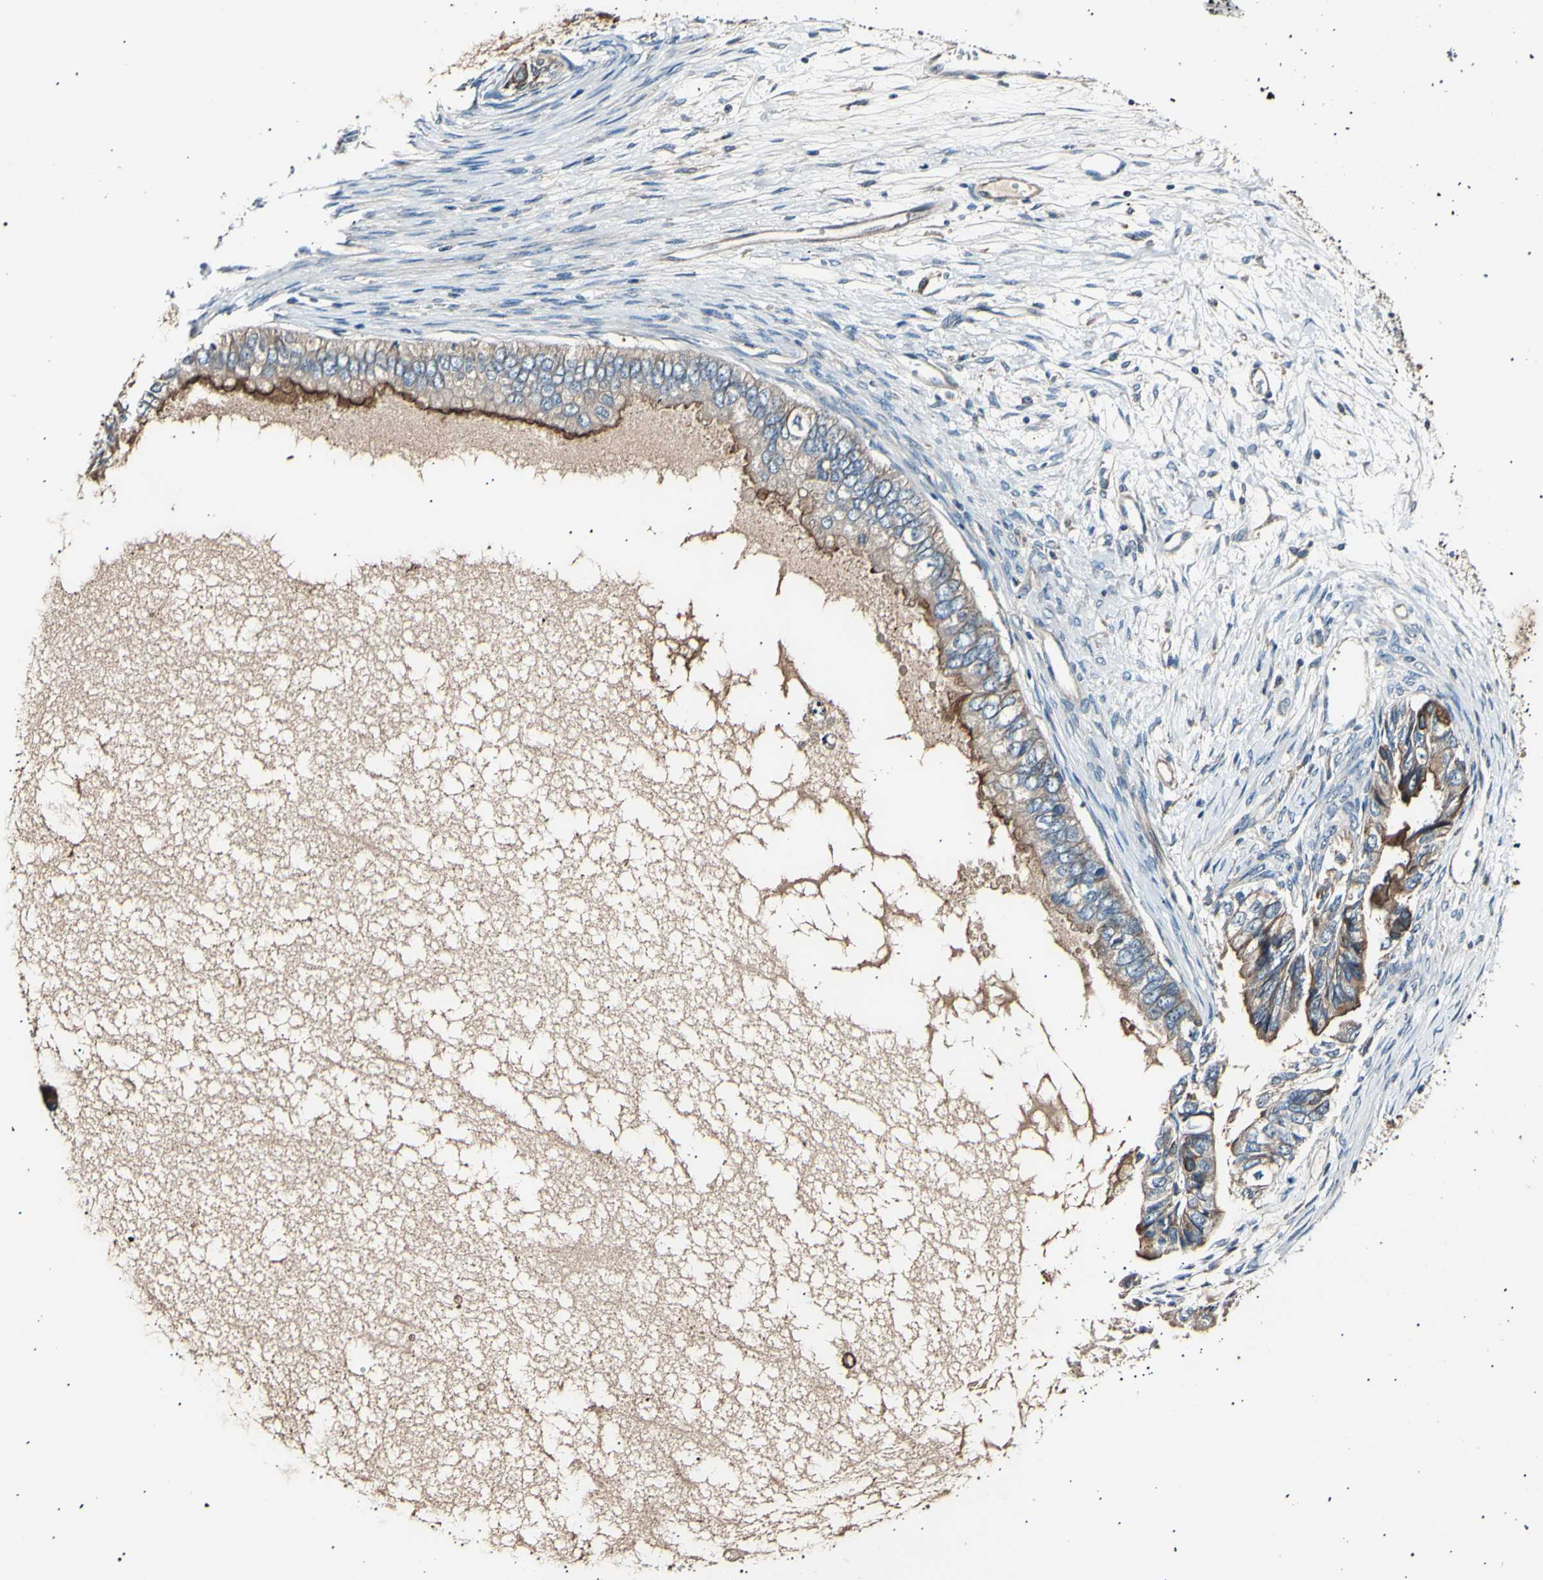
{"staining": {"intensity": "moderate", "quantity": ">75%", "location": "cytoplasmic/membranous"}, "tissue": "ovarian cancer", "cell_type": "Tumor cells", "image_type": "cancer", "snomed": [{"axis": "morphology", "description": "Cystadenocarcinoma, mucinous, NOS"}, {"axis": "topography", "description": "Ovary"}], "caption": "The micrograph demonstrates staining of ovarian mucinous cystadenocarcinoma, revealing moderate cytoplasmic/membranous protein positivity (brown color) within tumor cells.", "gene": "ITGA6", "patient": {"sex": "female", "age": 80}}